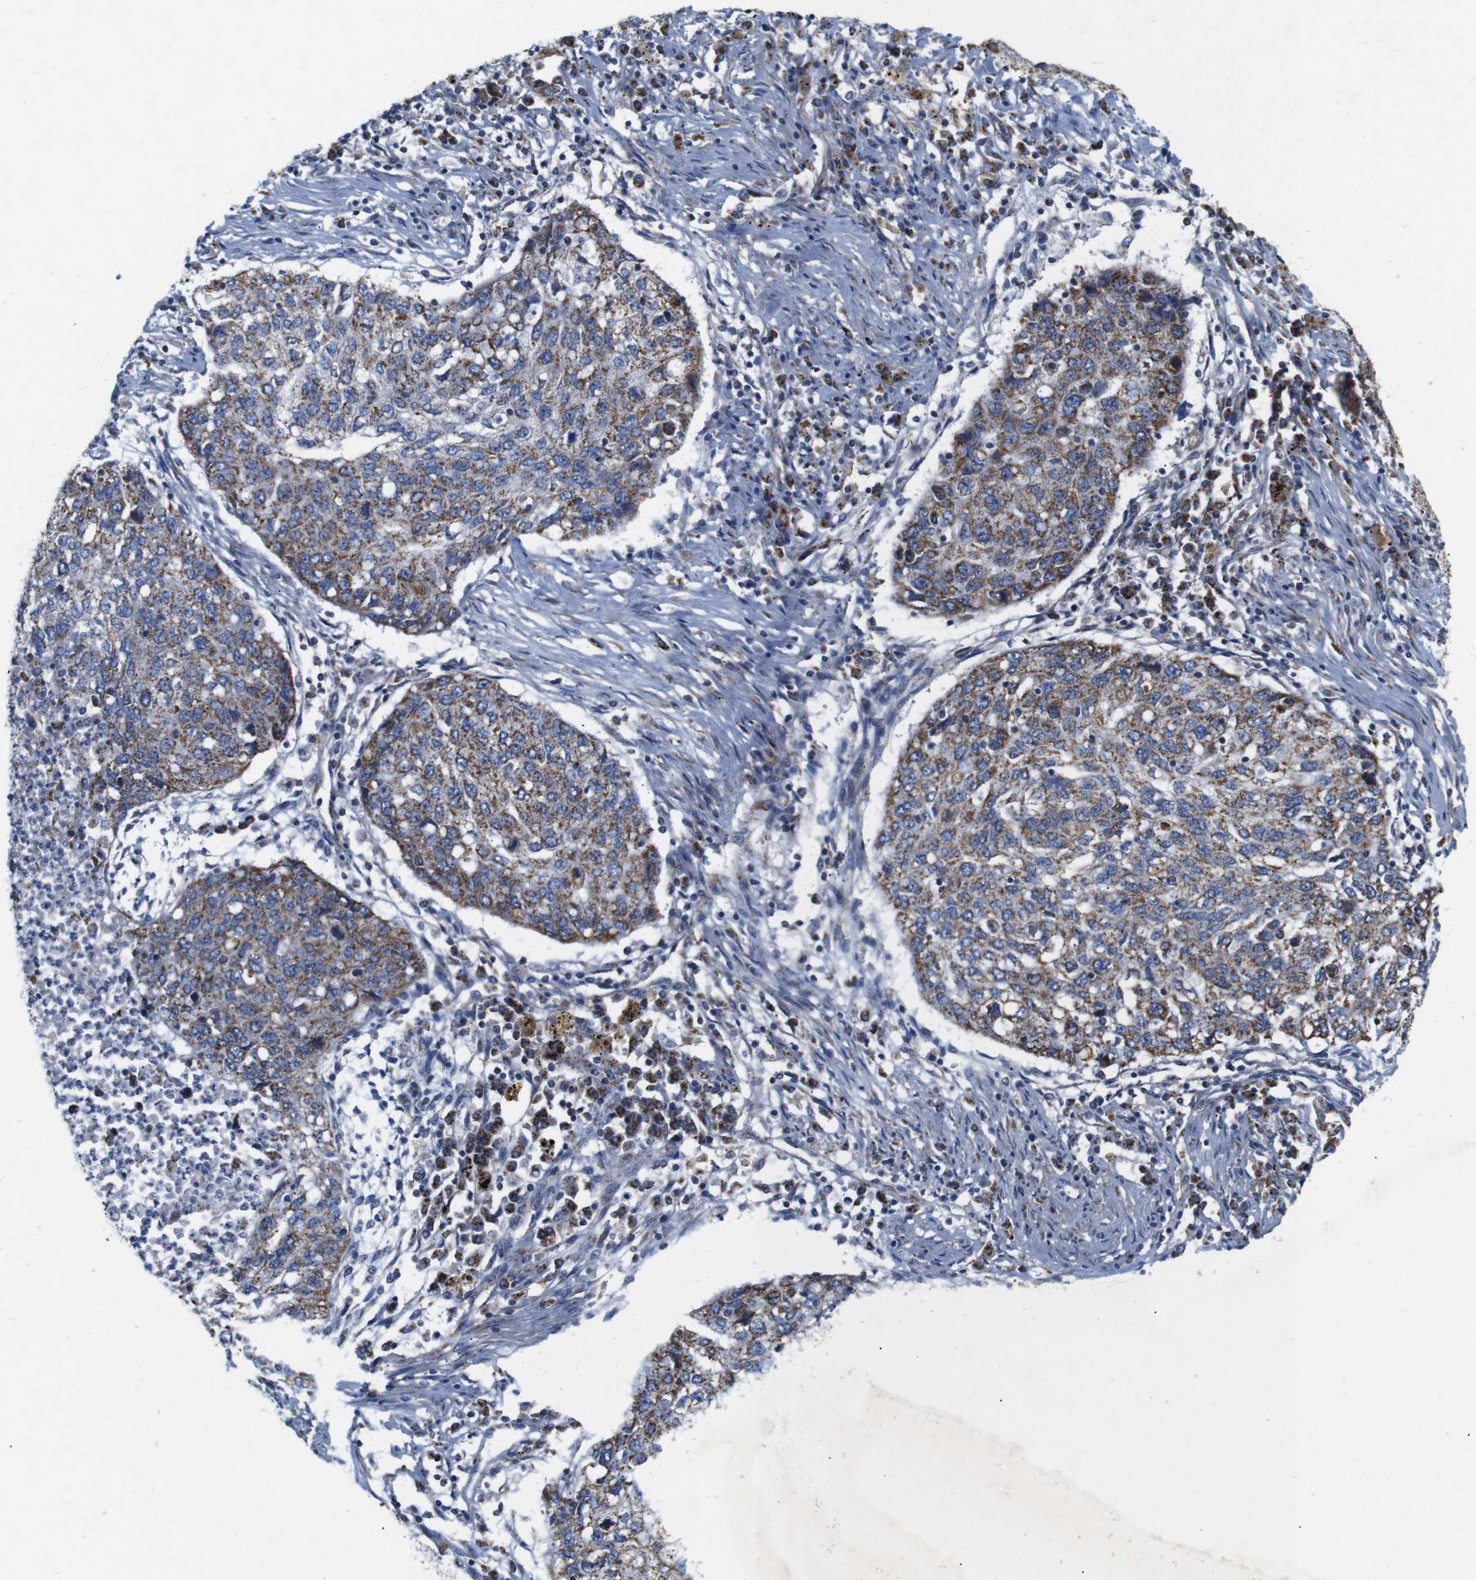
{"staining": {"intensity": "strong", "quantity": "25%-75%", "location": "cytoplasmic/membranous"}, "tissue": "lung cancer", "cell_type": "Tumor cells", "image_type": "cancer", "snomed": [{"axis": "morphology", "description": "Squamous cell carcinoma, NOS"}, {"axis": "topography", "description": "Lung"}], "caption": "There is high levels of strong cytoplasmic/membranous staining in tumor cells of lung cancer, as demonstrated by immunohistochemical staining (brown color).", "gene": "FAM171B", "patient": {"sex": "female", "age": 63}}